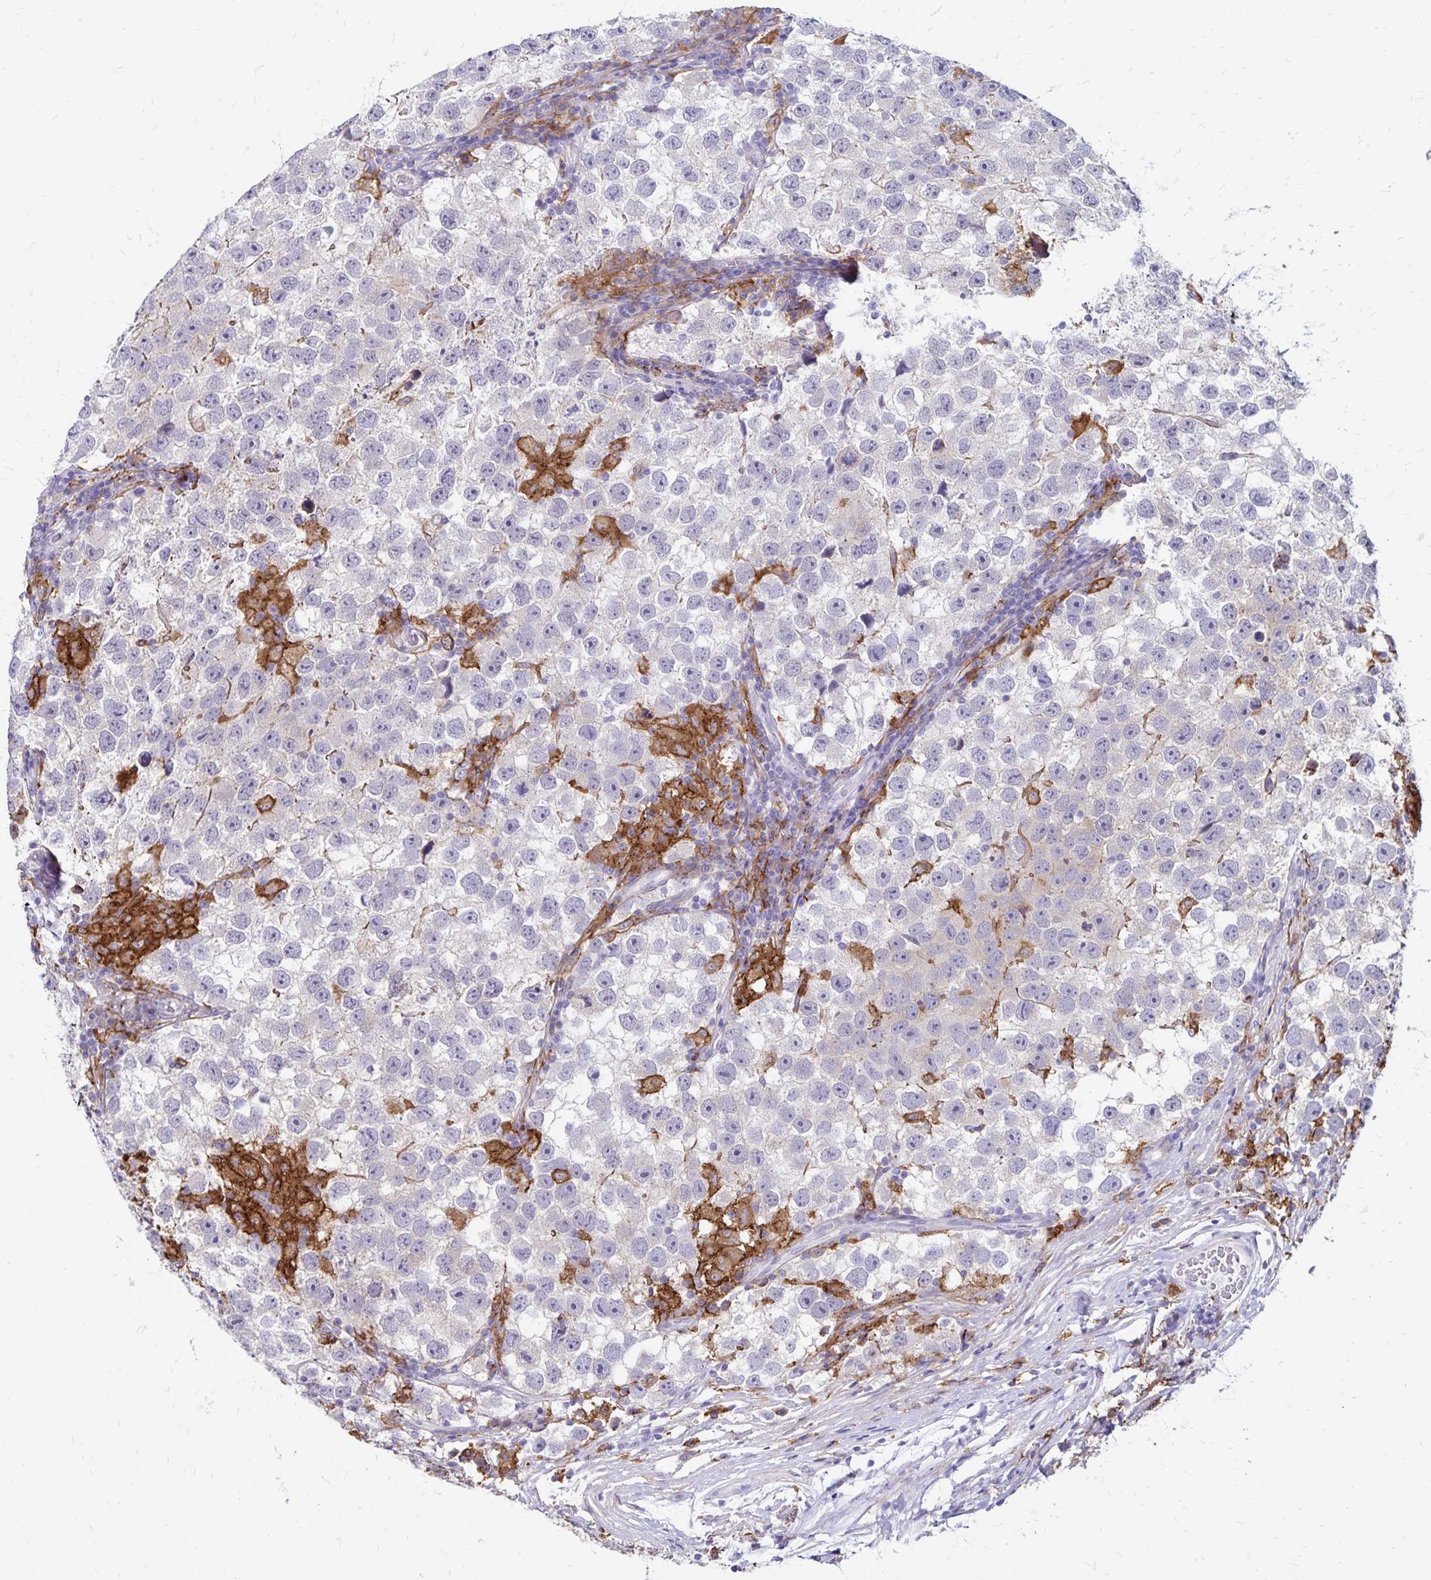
{"staining": {"intensity": "negative", "quantity": "none", "location": "none"}, "tissue": "testis cancer", "cell_type": "Tumor cells", "image_type": "cancer", "snomed": [{"axis": "morphology", "description": "Seminoma, NOS"}, {"axis": "topography", "description": "Testis"}], "caption": "DAB immunohistochemical staining of testis cancer (seminoma) reveals no significant positivity in tumor cells.", "gene": "TNS3", "patient": {"sex": "male", "age": 26}}